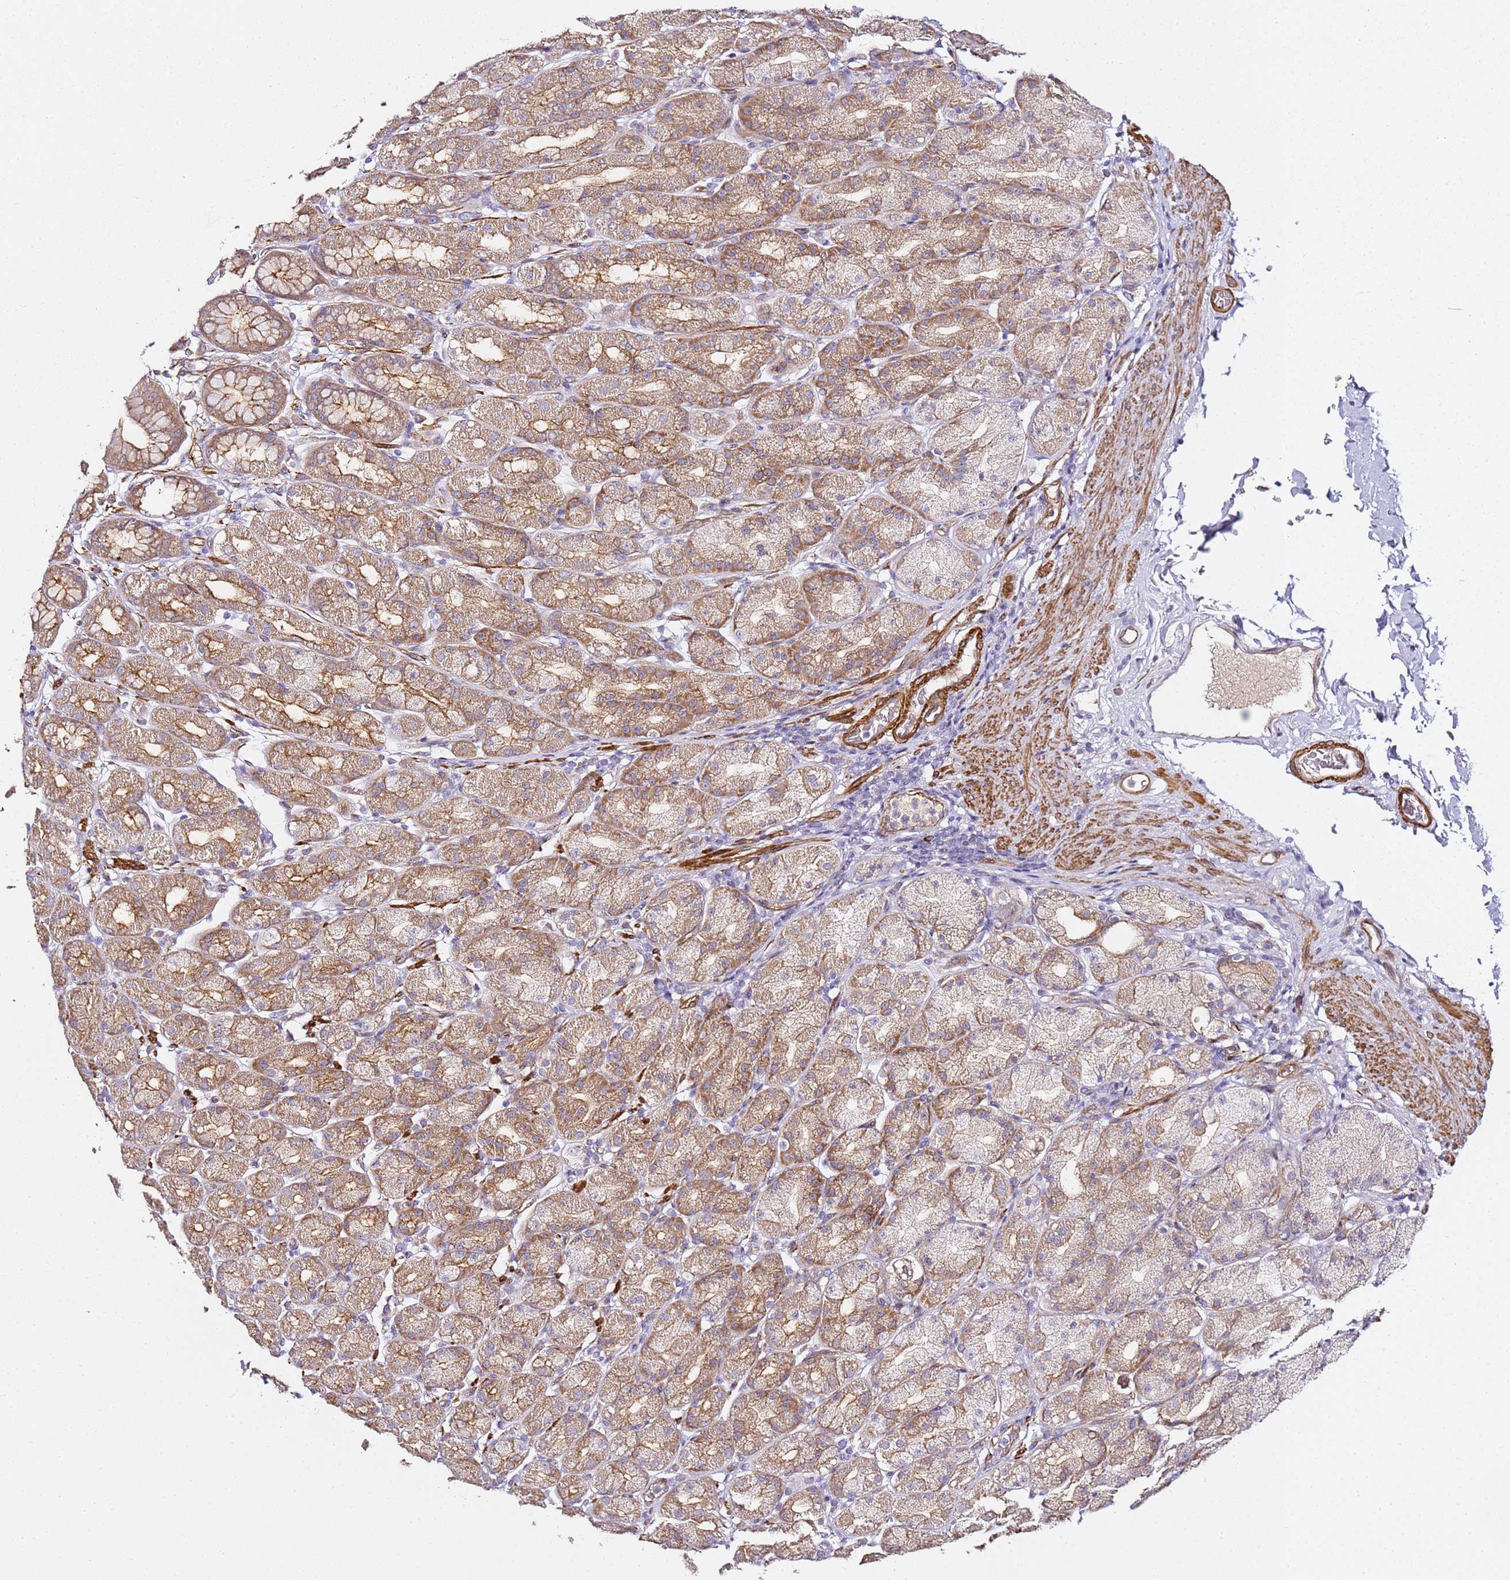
{"staining": {"intensity": "moderate", "quantity": ">75%", "location": "cytoplasmic/membranous"}, "tissue": "stomach", "cell_type": "Glandular cells", "image_type": "normal", "snomed": [{"axis": "morphology", "description": "Normal tissue, NOS"}, {"axis": "topography", "description": "Stomach, upper"}], "caption": "Immunohistochemical staining of unremarkable human stomach shows medium levels of moderate cytoplasmic/membranous positivity in approximately >75% of glandular cells.", "gene": "EPS8L1", "patient": {"sex": "male", "age": 68}}